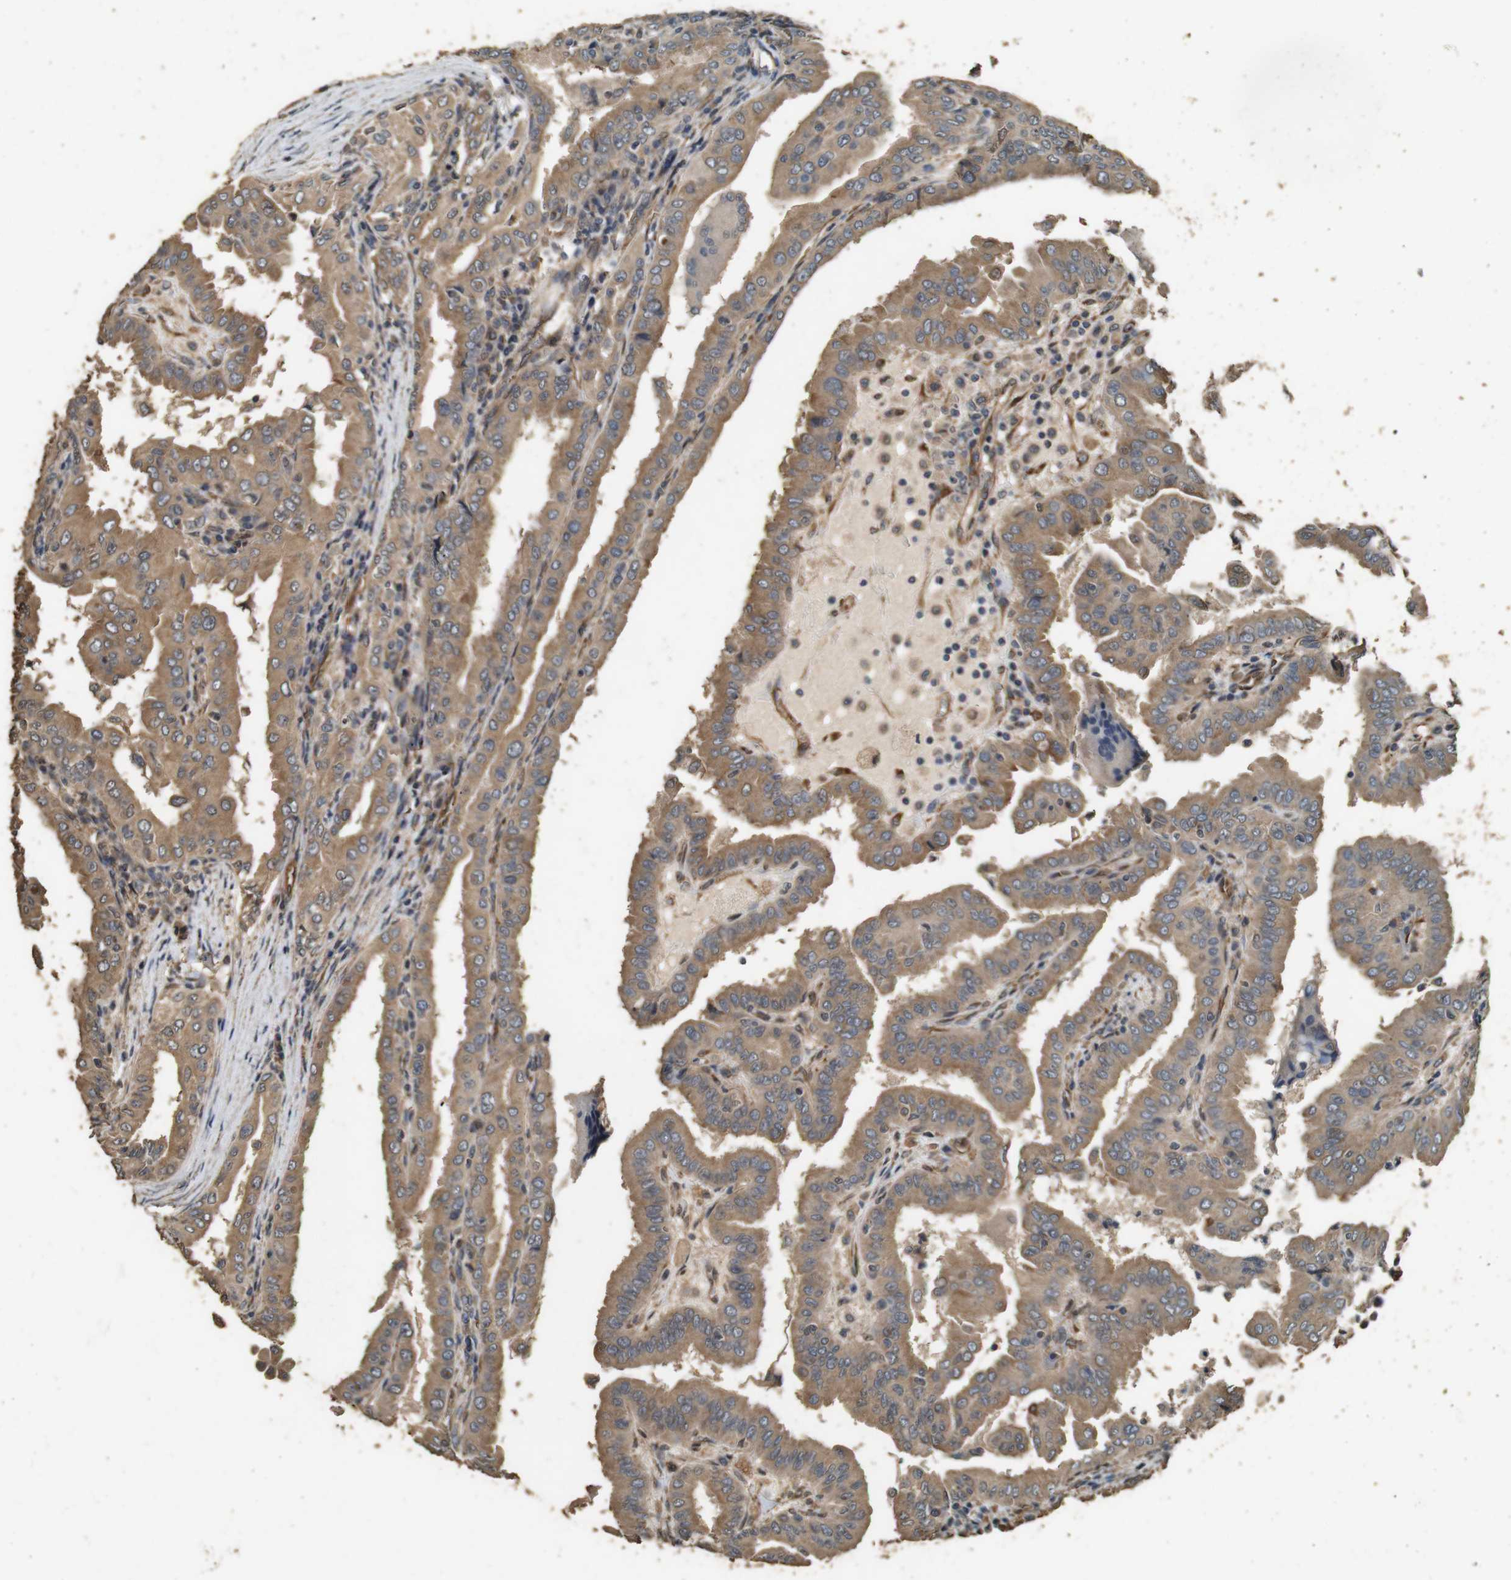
{"staining": {"intensity": "moderate", "quantity": ">75%", "location": "cytoplasmic/membranous"}, "tissue": "thyroid cancer", "cell_type": "Tumor cells", "image_type": "cancer", "snomed": [{"axis": "morphology", "description": "Papillary adenocarcinoma, NOS"}, {"axis": "topography", "description": "Thyroid gland"}], "caption": "Immunohistochemical staining of papillary adenocarcinoma (thyroid) exhibits medium levels of moderate cytoplasmic/membranous protein staining in approximately >75% of tumor cells. The staining is performed using DAB brown chromogen to label protein expression. The nuclei are counter-stained blue using hematoxylin.", "gene": "CNPY4", "patient": {"sex": "male", "age": 33}}